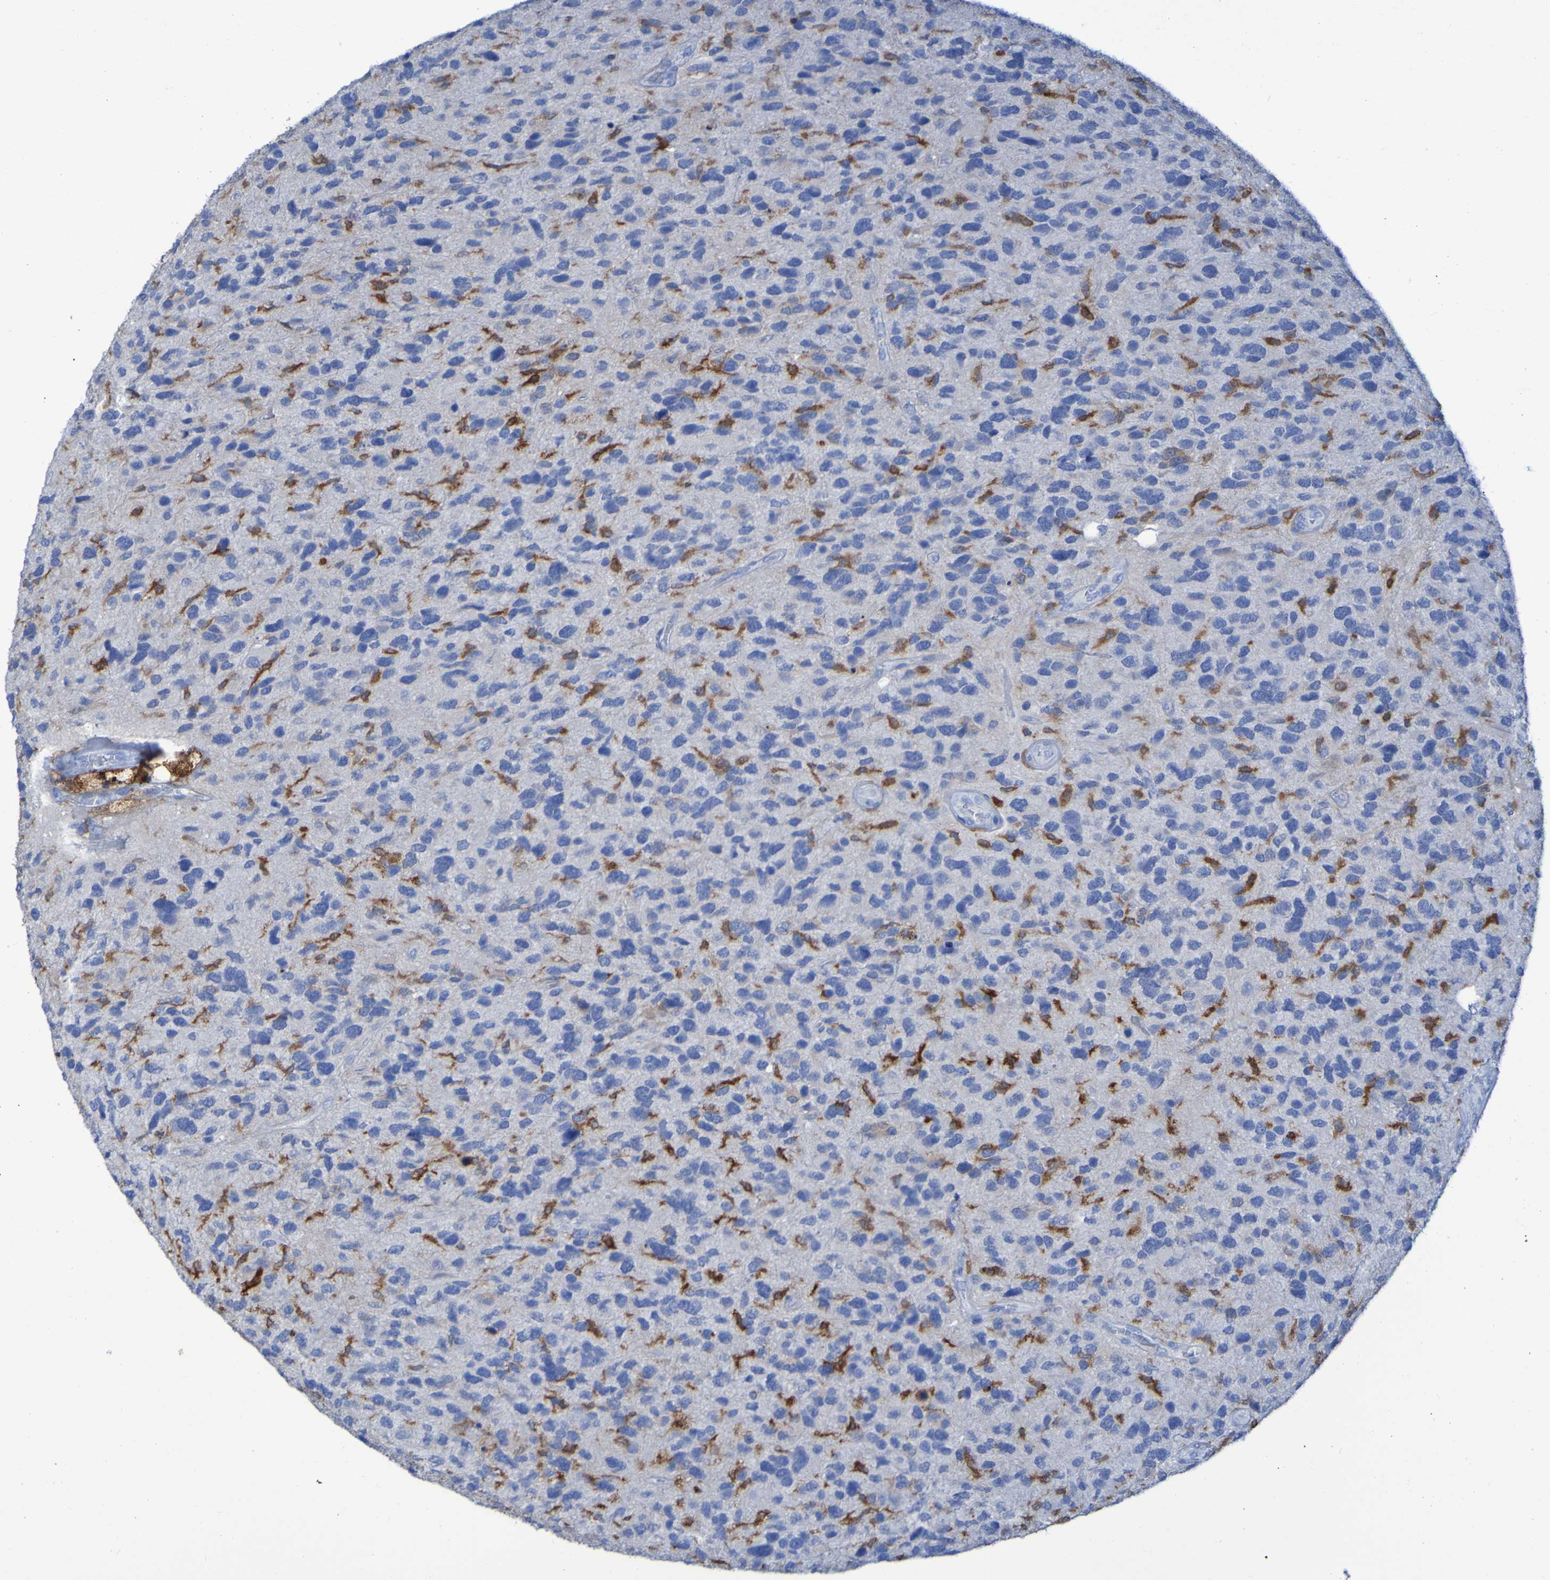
{"staining": {"intensity": "moderate", "quantity": "<25%", "location": "cytoplasmic/membranous"}, "tissue": "glioma", "cell_type": "Tumor cells", "image_type": "cancer", "snomed": [{"axis": "morphology", "description": "Glioma, malignant, High grade"}, {"axis": "topography", "description": "Brain"}], "caption": "The micrograph shows immunohistochemical staining of high-grade glioma (malignant). There is moderate cytoplasmic/membranous expression is appreciated in approximately <25% of tumor cells.", "gene": "MPPE1", "patient": {"sex": "female", "age": 58}}